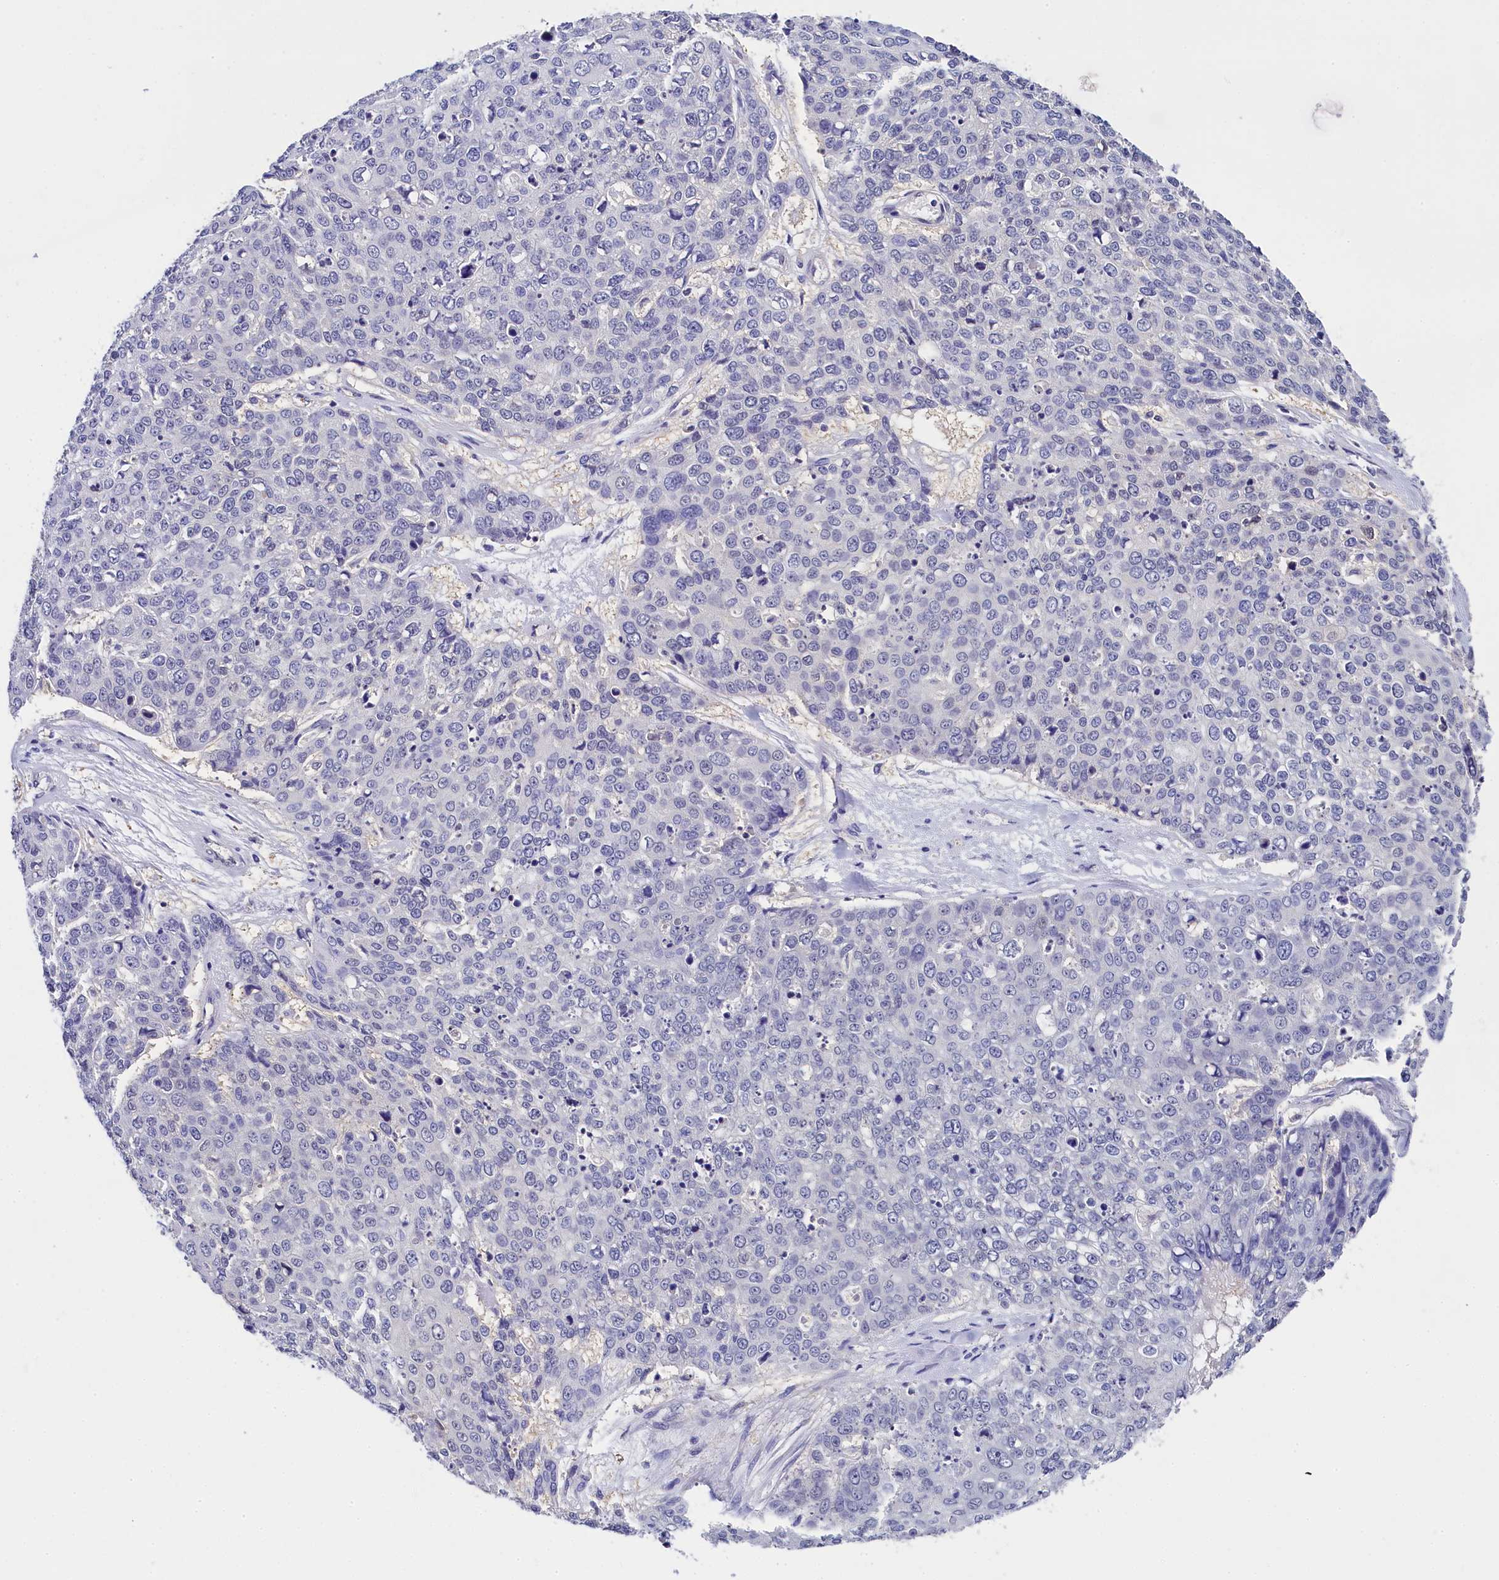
{"staining": {"intensity": "negative", "quantity": "none", "location": "none"}, "tissue": "skin cancer", "cell_type": "Tumor cells", "image_type": "cancer", "snomed": [{"axis": "morphology", "description": "Squamous cell carcinoma, NOS"}, {"axis": "topography", "description": "Skin"}], "caption": "High magnification brightfield microscopy of skin squamous cell carcinoma stained with DAB (brown) and counterstained with hematoxylin (blue): tumor cells show no significant expression.", "gene": "C11orf54", "patient": {"sex": "male", "age": 71}}